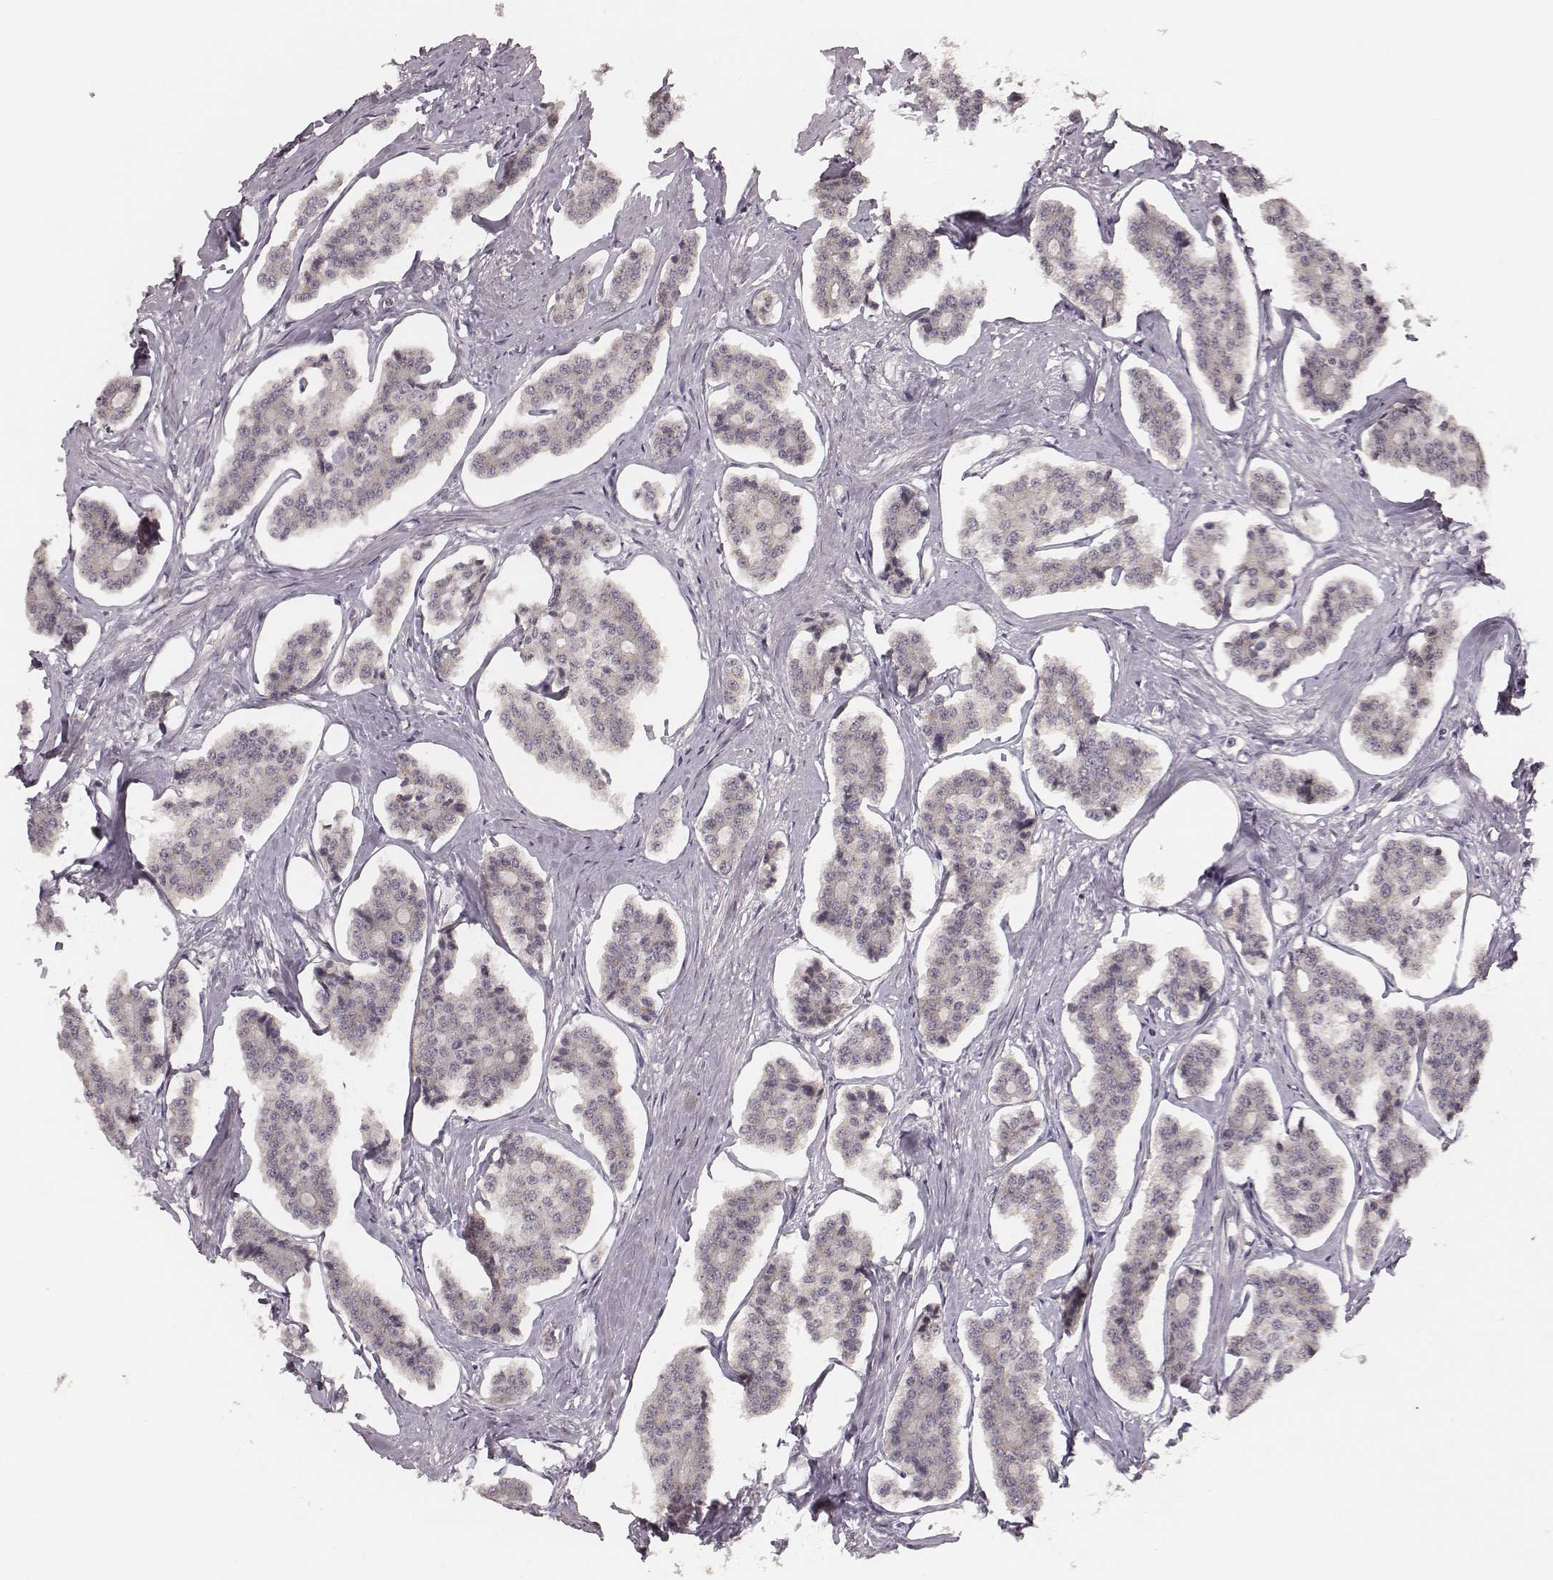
{"staining": {"intensity": "negative", "quantity": "none", "location": "none"}, "tissue": "carcinoid", "cell_type": "Tumor cells", "image_type": "cancer", "snomed": [{"axis": "morphology", "description": "Carcinoid, malignant, NOS"}, {"axis": "topography", "description": "Small intestine"}], "caption": "An IHC histopathology image of carcinoid (malignant) is shown. There is no staining in tumor cells of carcinoid (malignant).", "gene": "LY6K", "patient": {"sex": "female", "age": 65}}